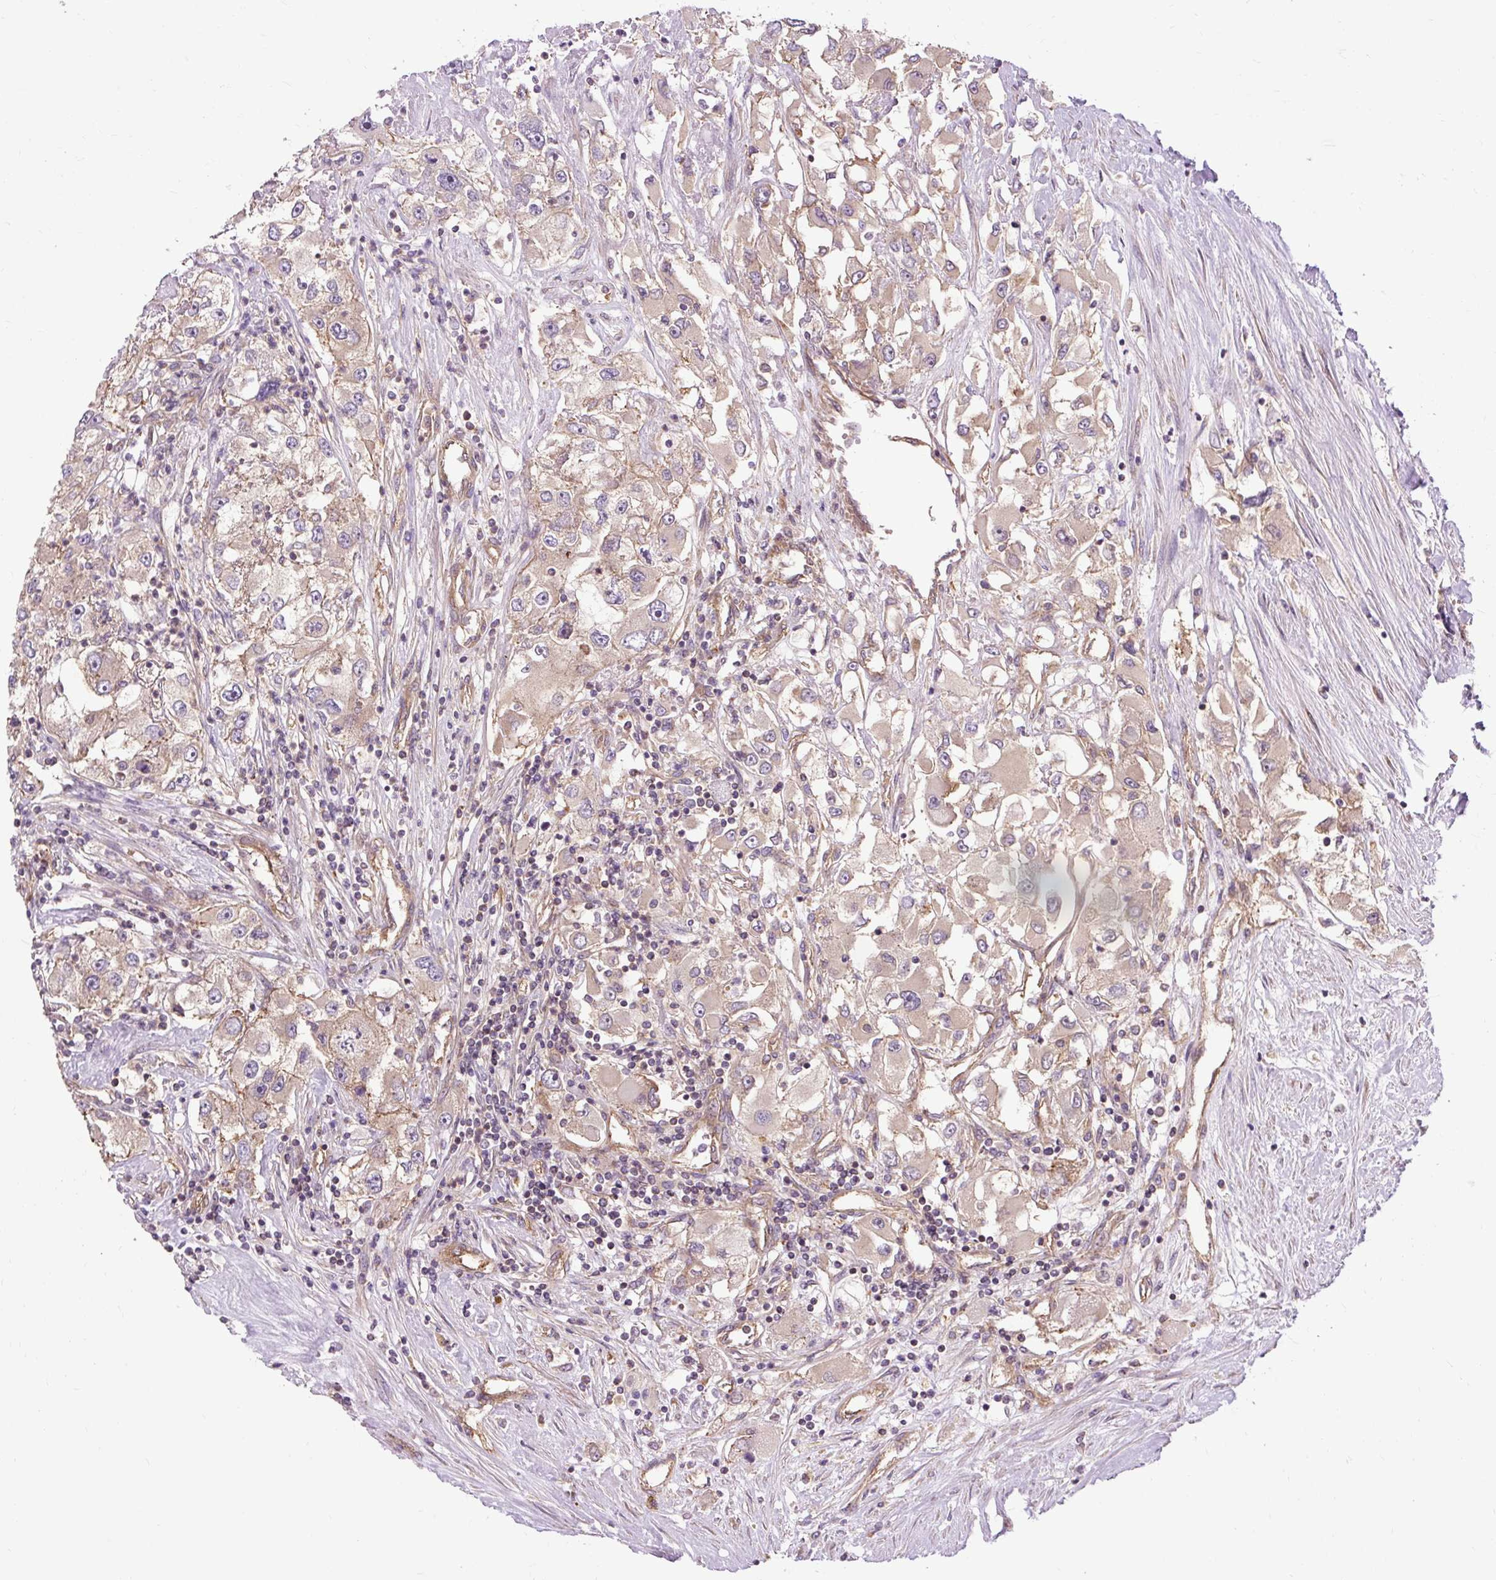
{"staining": {"intensity": "weak", "quantity": "<25%", "location": "cytoplasmic/membranous"}, "tissue": "renal cancer", "cell_type": "Tumor cells", "image_type": "cancer", "snomed": [{"axis": "morphology", "description": "Adenocarcinoma, NOS"}, {"axis": "topography", "description": "Kidney"}], "caption": "DAB (3,3'-diaminobenzidine) immunohistochemical staining of human adenocarcinoma (renal) exhibits no significant positivity in tumor cells.", "gene": "CCDC93", "patient": {"sex": "female", "age": 52}}